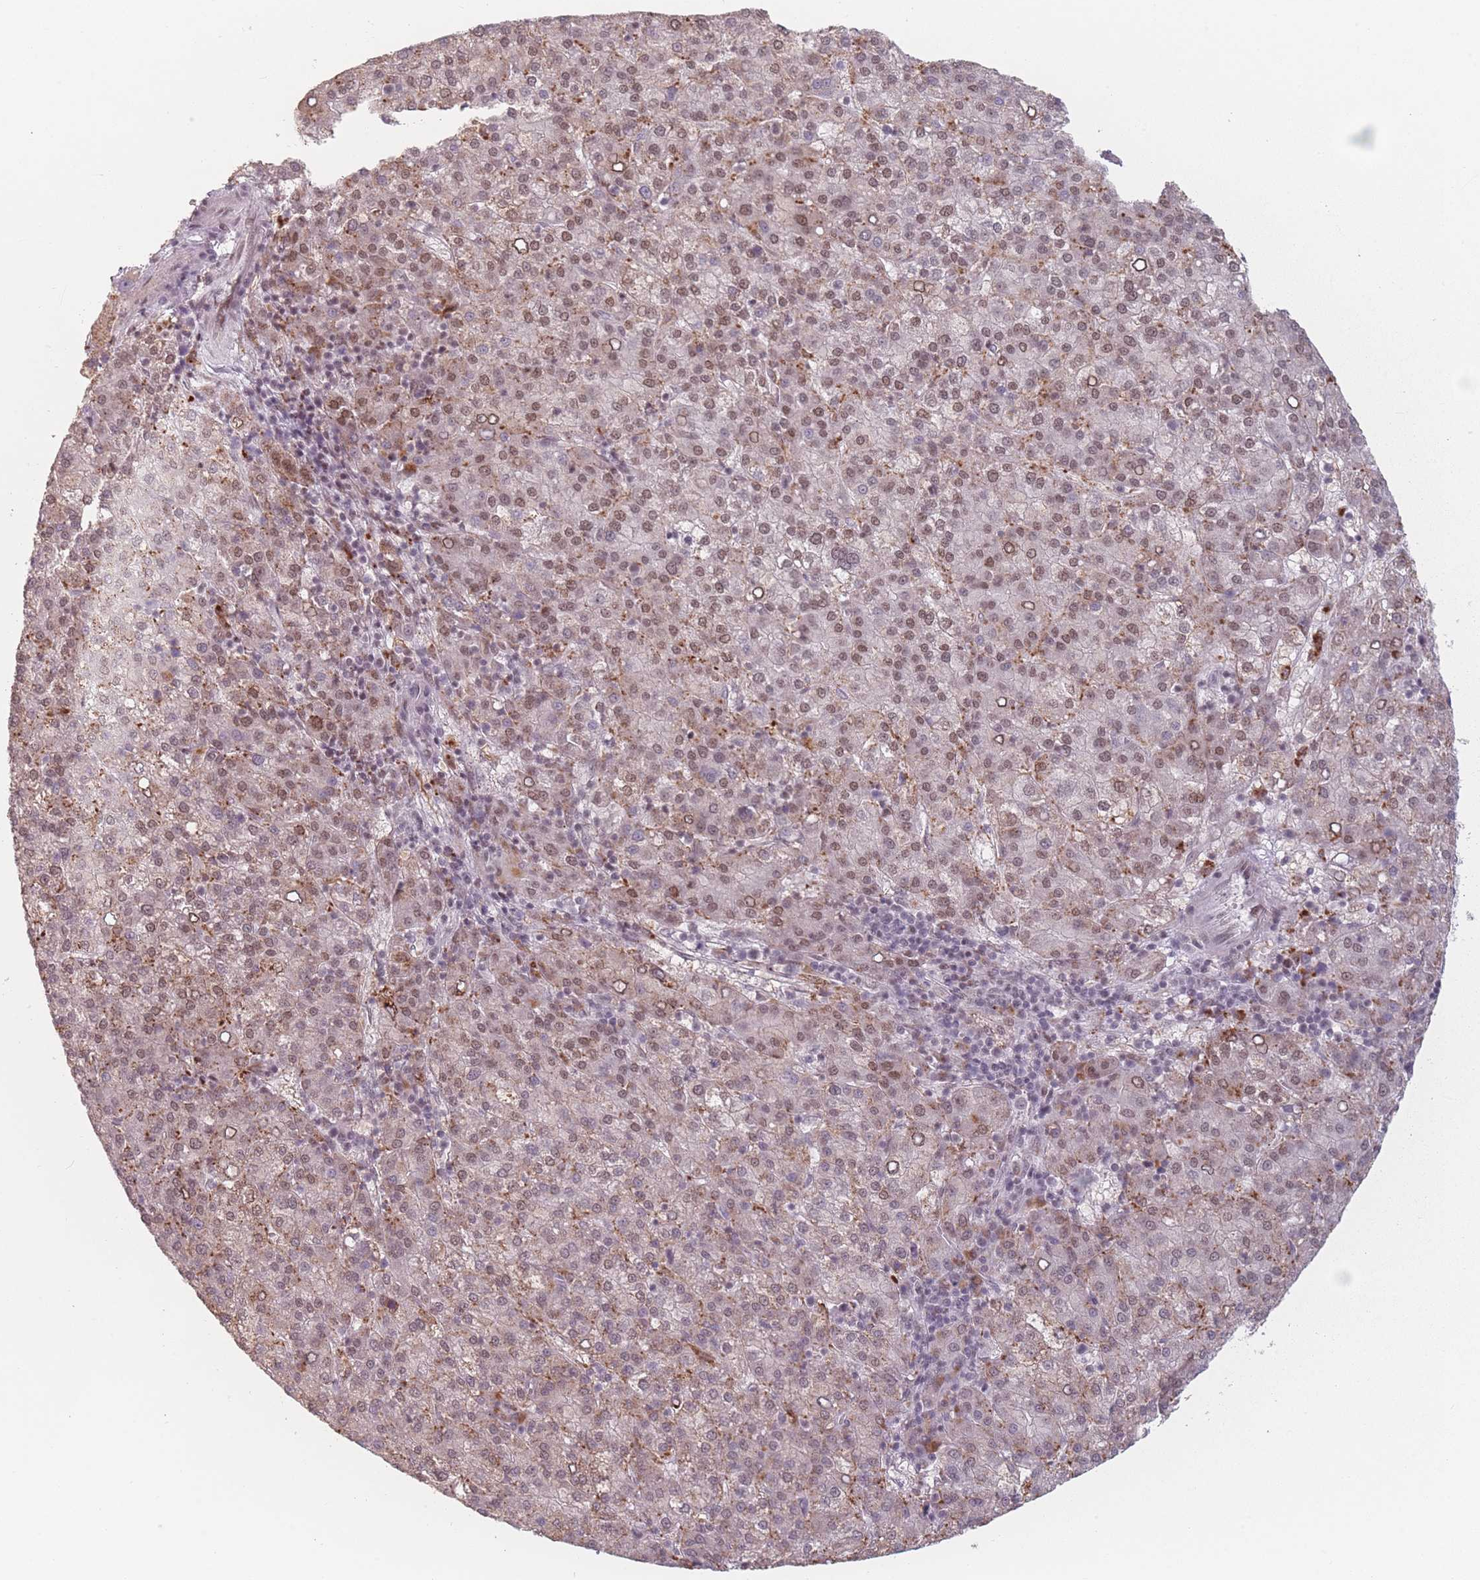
{"staining": {"intensity": "moderate", "quantity": ">75%", "location": "cytoplasmic/membranous,nuclear"}, "tissue": "liver cancer", "cell_type": "Tumor cells", "image_type": "cancer", "snomed": [{"axis": "morphology", "description": "Carcinoma, Hepatocellular, NOS"}, {"axis": "topography", "description": "Liver"}], "caption": "This histopathology image displays hepatocellular carcinoma (liver) stained with immunohistochemistry to label a protein in brown. The cytoplasmic/membranous and nuclear of tumor cells show moderate positivity for the protein. Nuclei are counter-stained blue.", "gene": "OR10C1", "patient": {"sex": "female", "age": 58}}